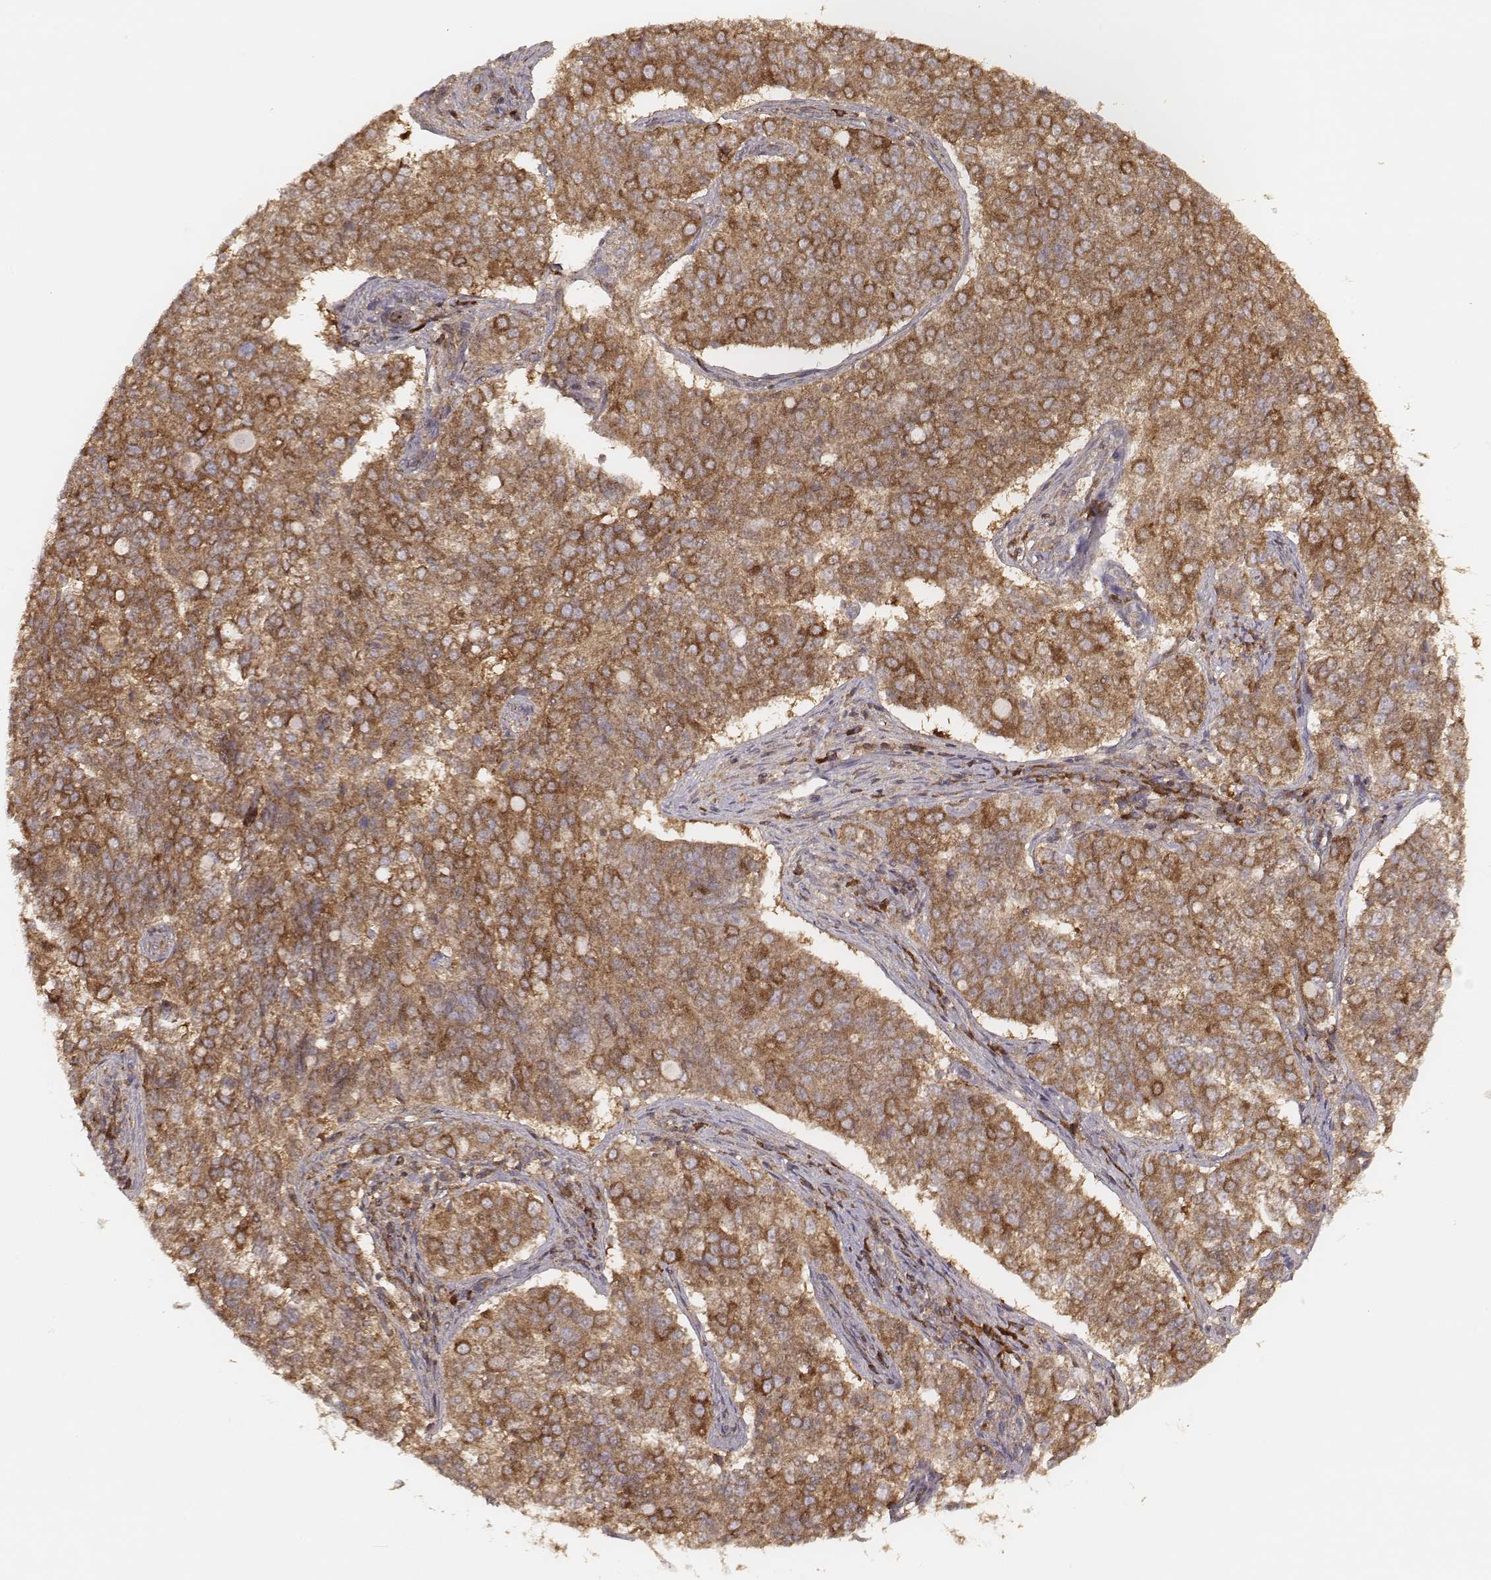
{"staining": {"intensity": "strong", "quantity": ">75%", "location": "cytoplasmic/membranous"}, "tissue": "endometrial cancer", "cell_type": "Tumor cells", "image_type": "cancer", "snomed": [{"axis": "morphology", "description": "Adenocarcinoma, NOS"}, {"axis": "topography", "description": "Endometrium"}], "caption": "Endometrial cancer (adenocarcinoma) was stained to show a protein in brown. There is high levels of strong cytoplasmic/membranous expression in about >75% of tumor cells.", "gene": "CARS1", "patient": {"sex": "female", "age": 43}}